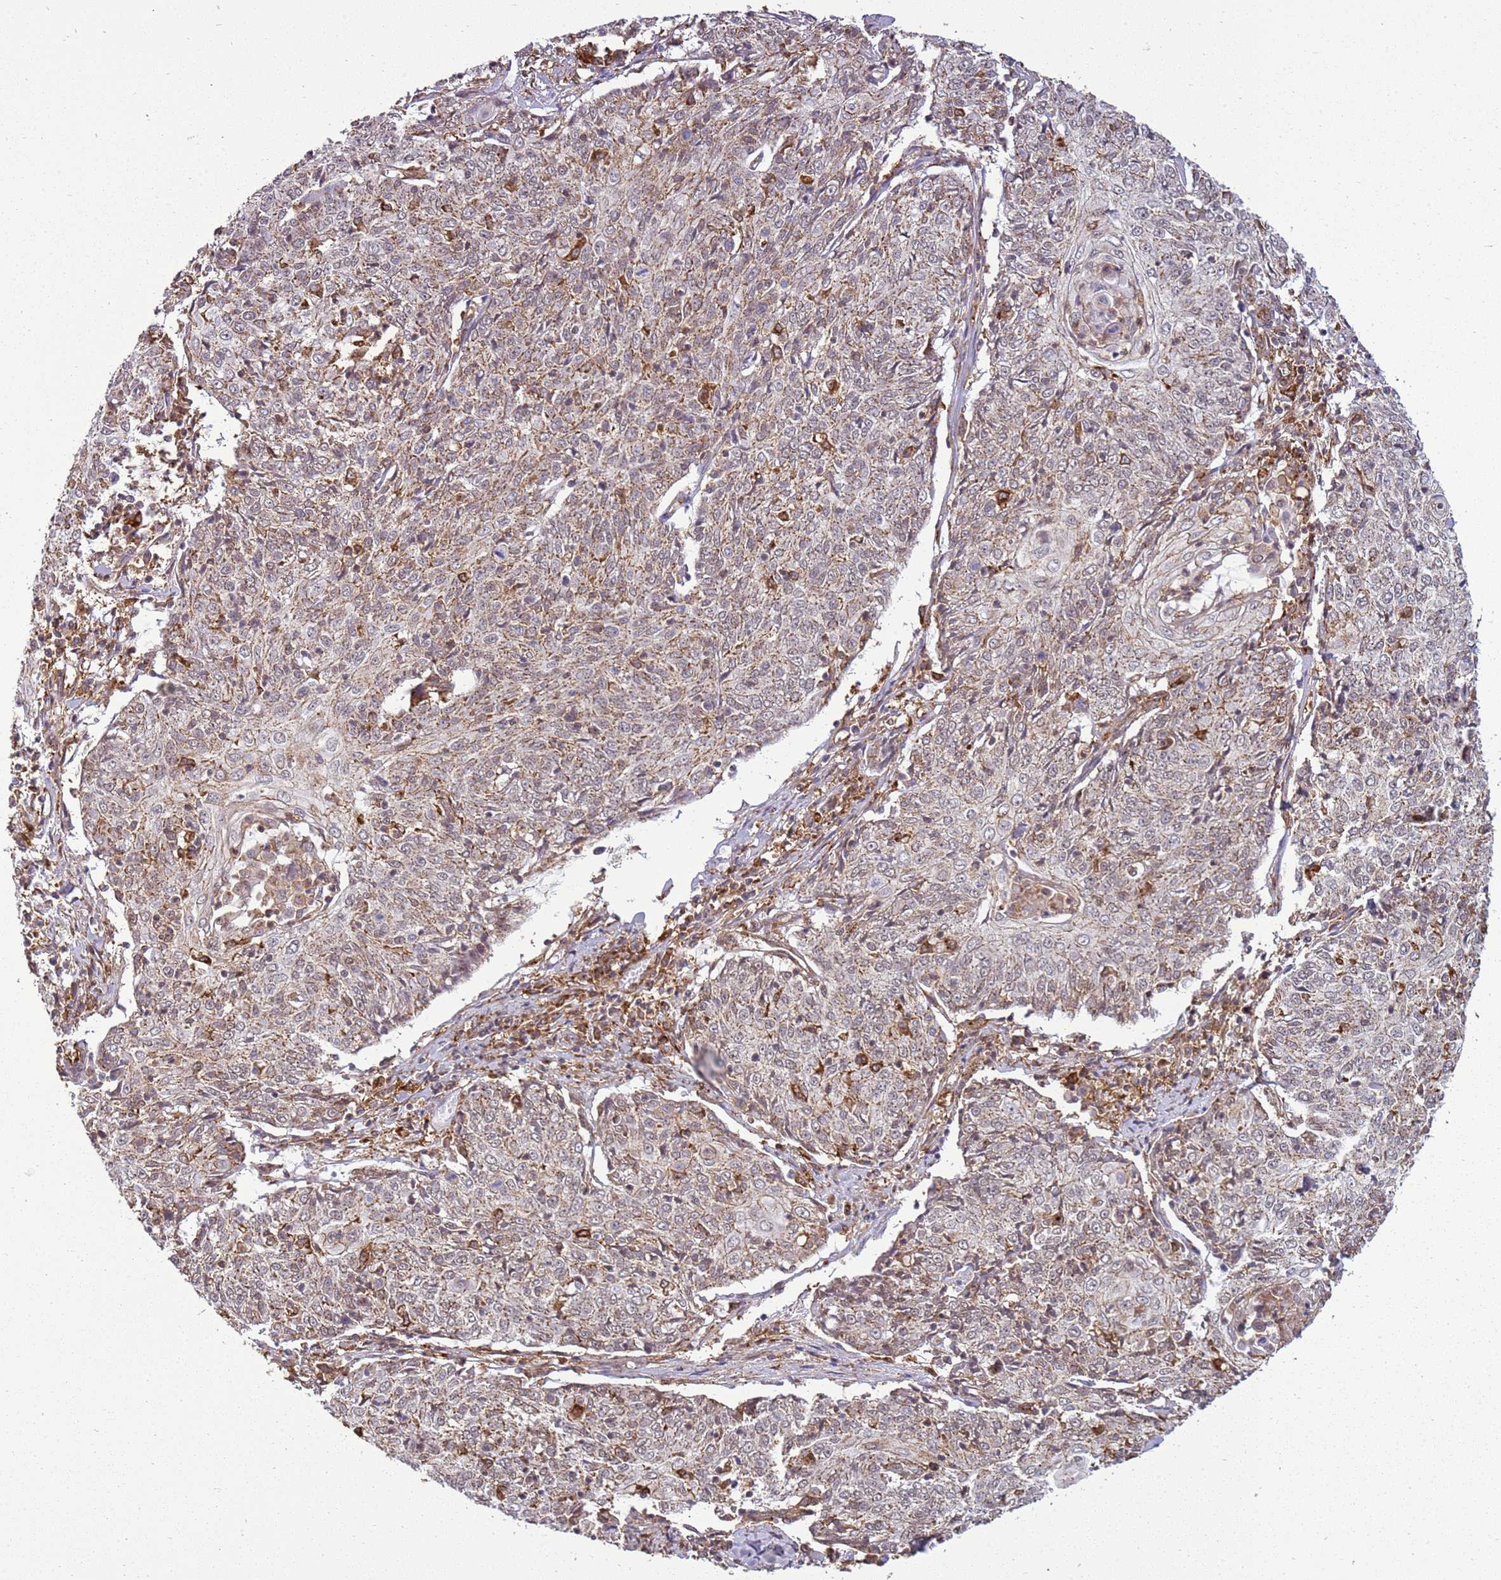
{"staining": {"intensity": "weak", "quantity": "25%-75%", "location": "cytoplasmic/membranous"}, "tissue": "cervical cancer", "cell_type": "Tumor cells", "image_type": "cancer", "snomed": [{"axis": "morphology", "description": "Squamous cell carcinoma, NOS"}, {"axis": "topography", "description": "Cervix"}], "caption": "This is a photomicrograph of immunohistochemistry staining of squamous cell carcinoma (cervical), which shows weak staining in the cytoplasmic/membranous of tumor cells.", "gene": "GABRE", "patient": {"sex": "female", "age": 48}}